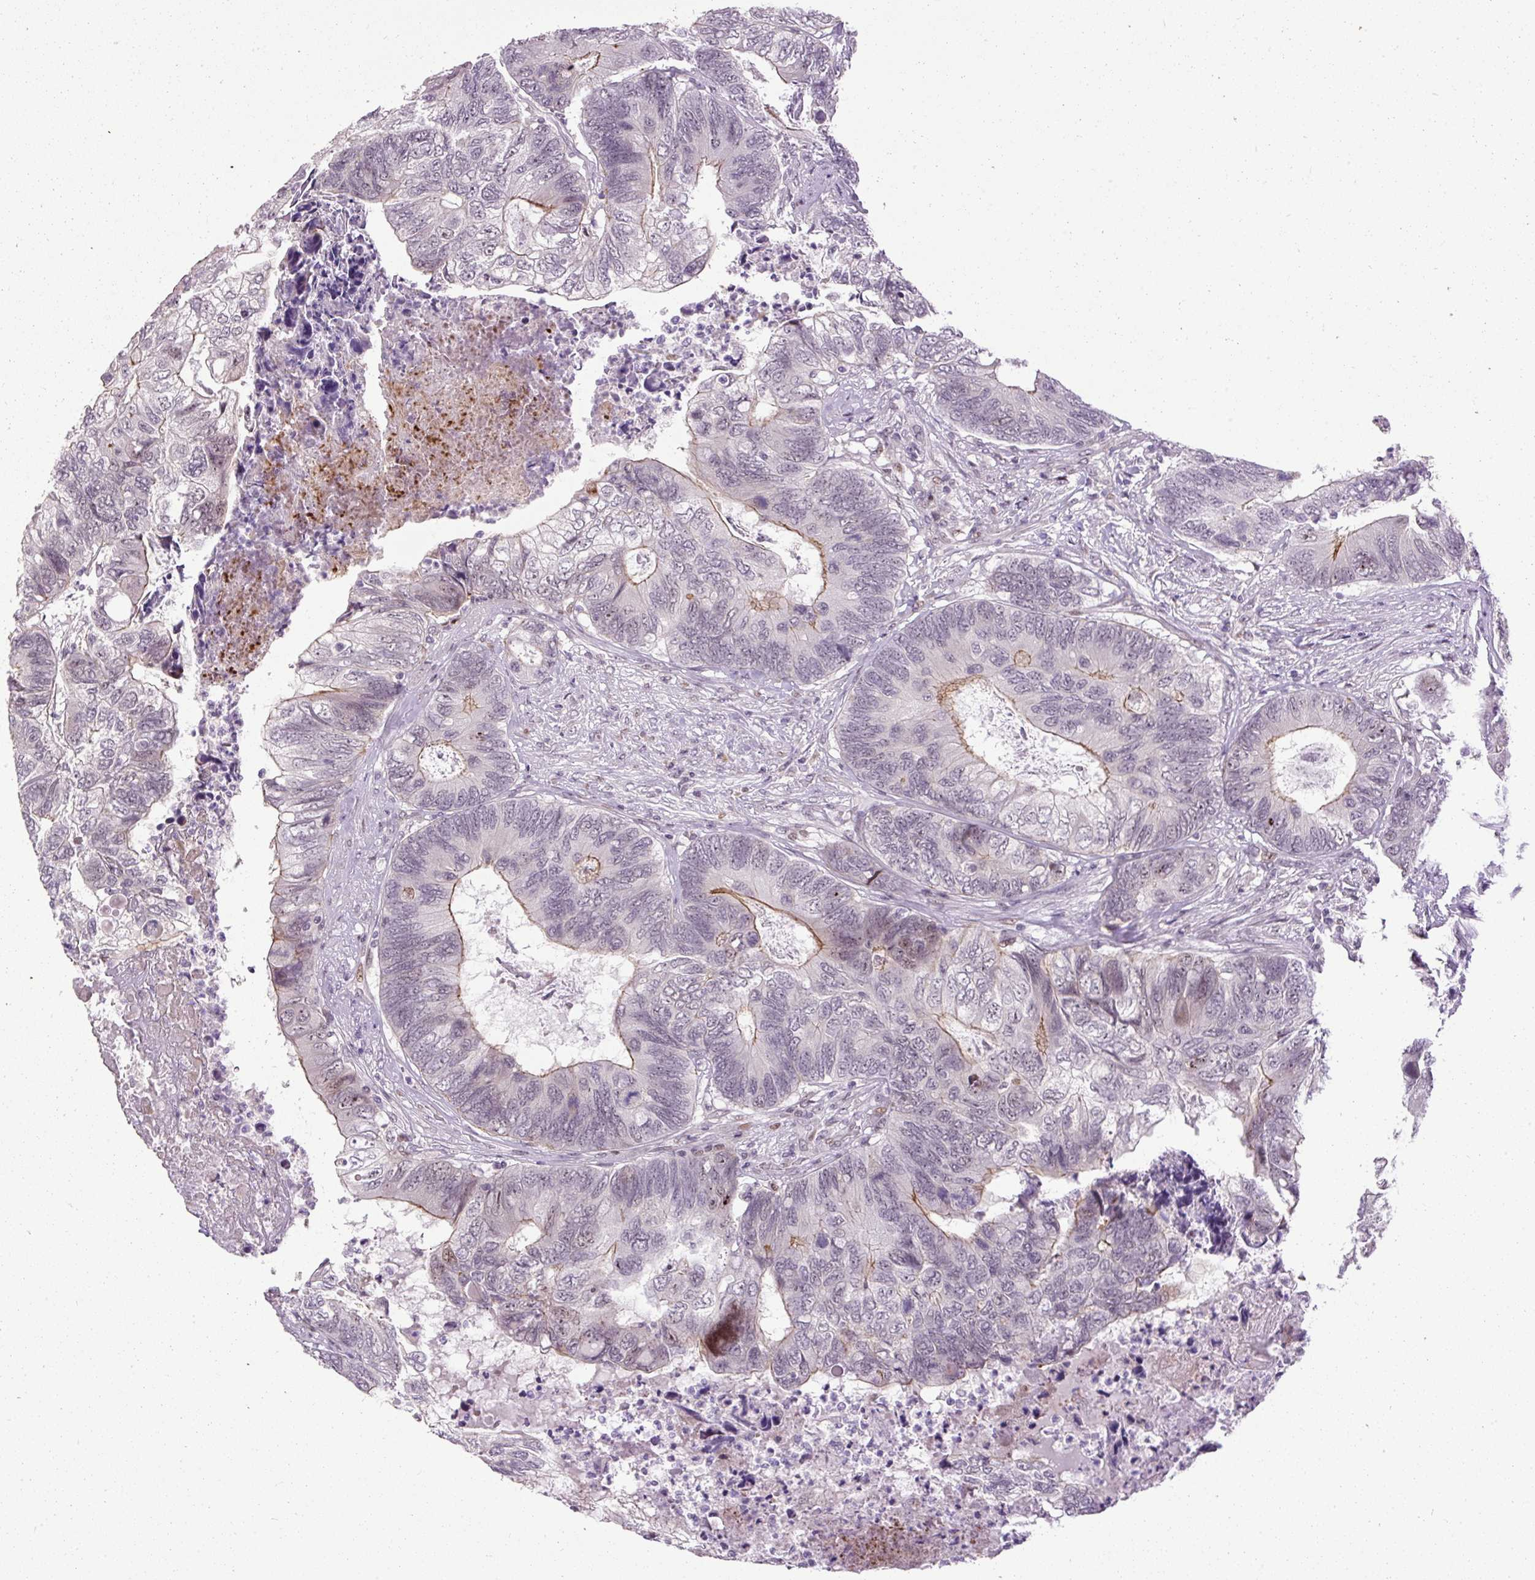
{"staining": {"intensity": "moderate", "quantity": "<25%", "location": "cytoplasmic/membranous,nuclear"}, "tissue": "colorectal cancer", "cell_type": "Tumor cells", "image_type": "cancer", "snomed": [{"axis": "morphology", "description": "Adenocarcinoma, NOS"}, {"axis": "topography", "description": "Colon"}], "caption": "Protein staining by IHC reveals moderate cytoplasmic/membranous and nuclear staining in approximately <25% of tumor cells in colorectal cancer (adenocarcinoma).", "gene": "ARHGEF18", "patient": {"sex": "female", "age": 67}}